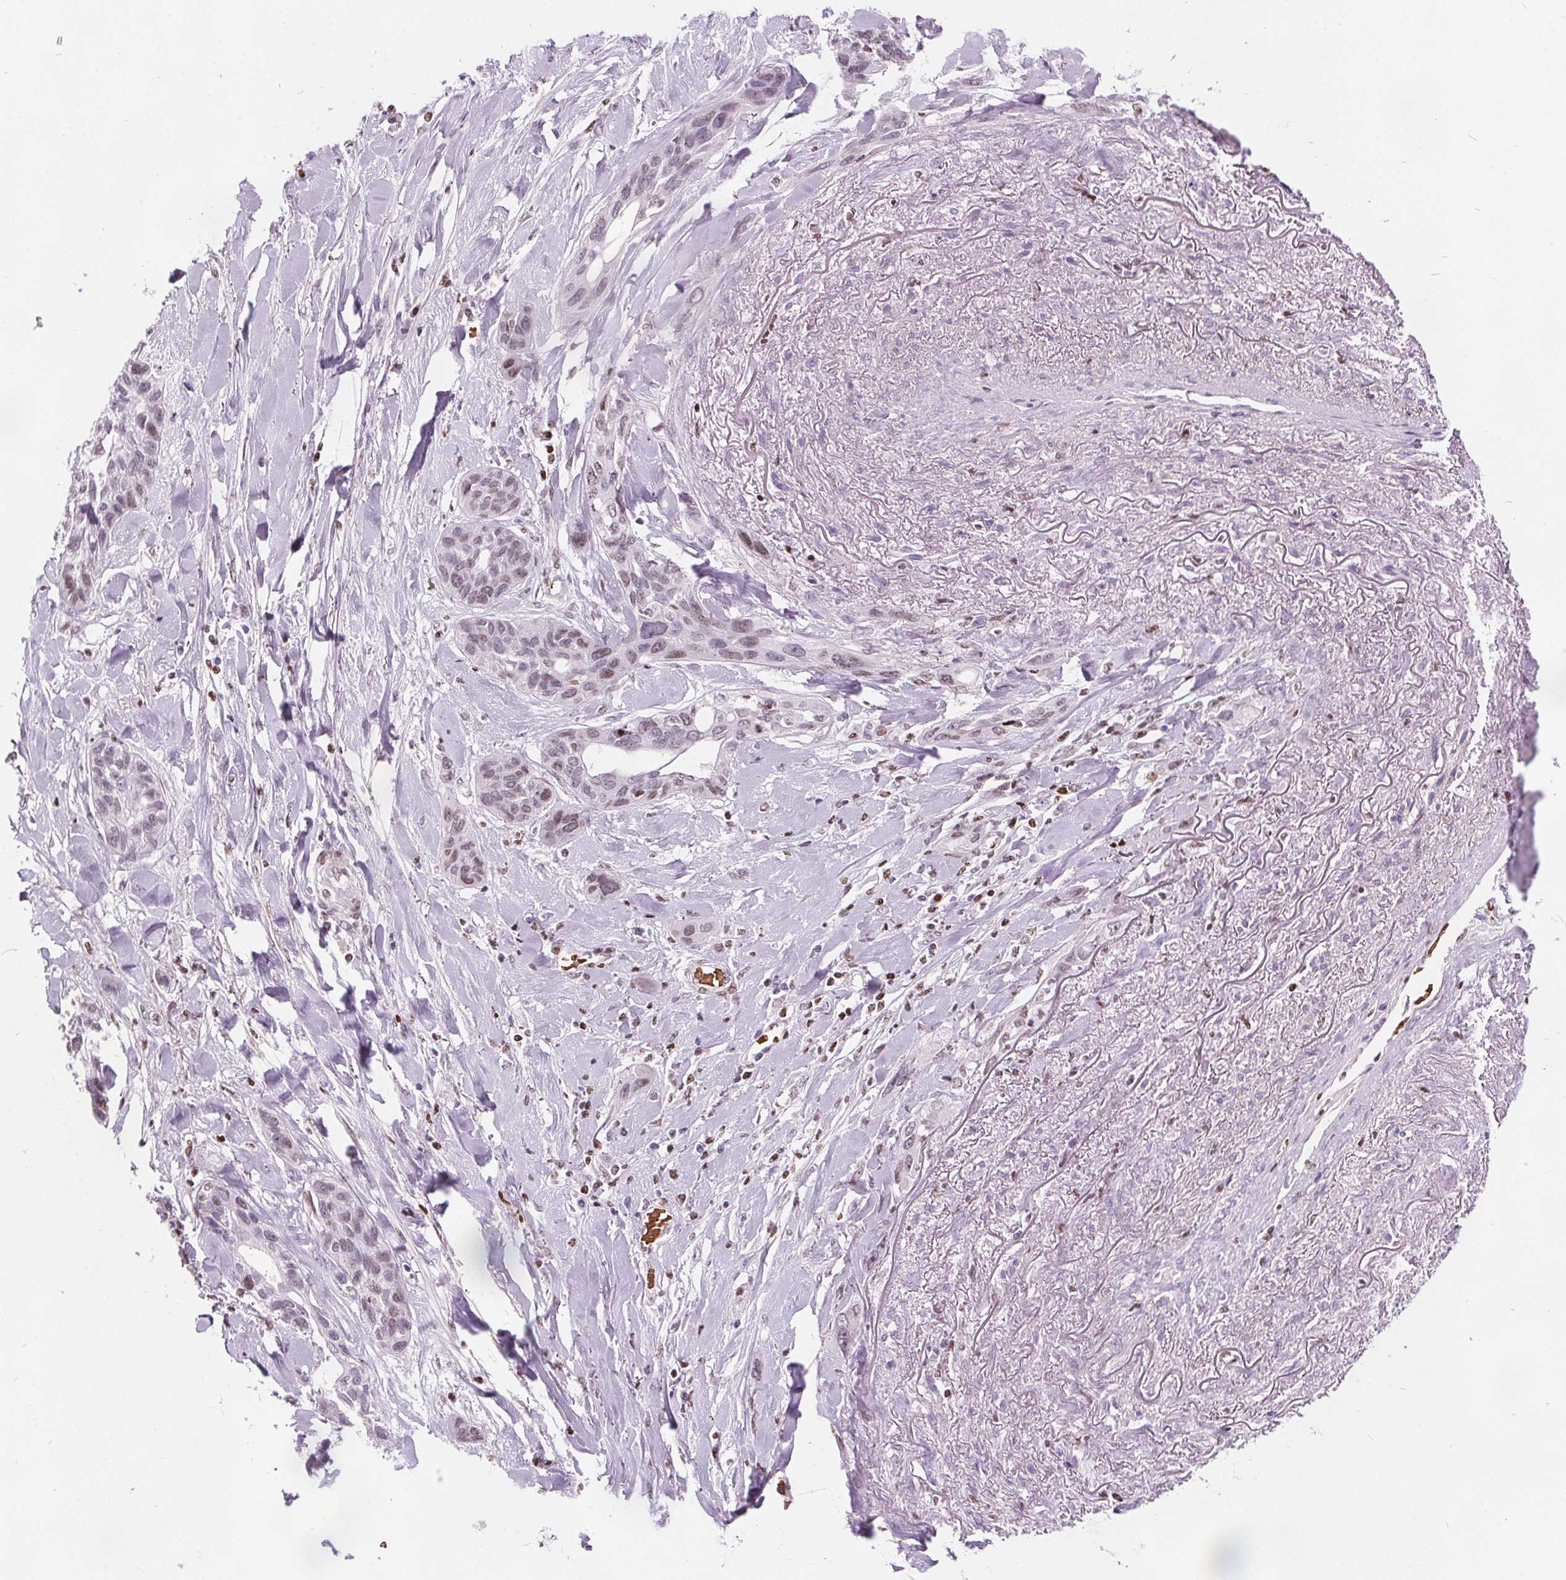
{"staining": {"intensity": "weak", "quantity": "<25%", "location": "nuclear"}, "tissue": "lung cancer", "cell_type": "Tumor cells", "image_type": "cancer", "snomed": [{"axis": "morphology", "description": "Squamous cell carcinoma, NOS"}, {"axis": "topography", "description": "Lung"}], "caption": "DAB (3,3'-diaminobenzidine) immunohistochemical staining of lung cancer (squamous cell carcinoma) demonstrates no significant staining in tumor cells.", "gene": "ISLR2", "patient": {"sex": "female", "age": 70}}